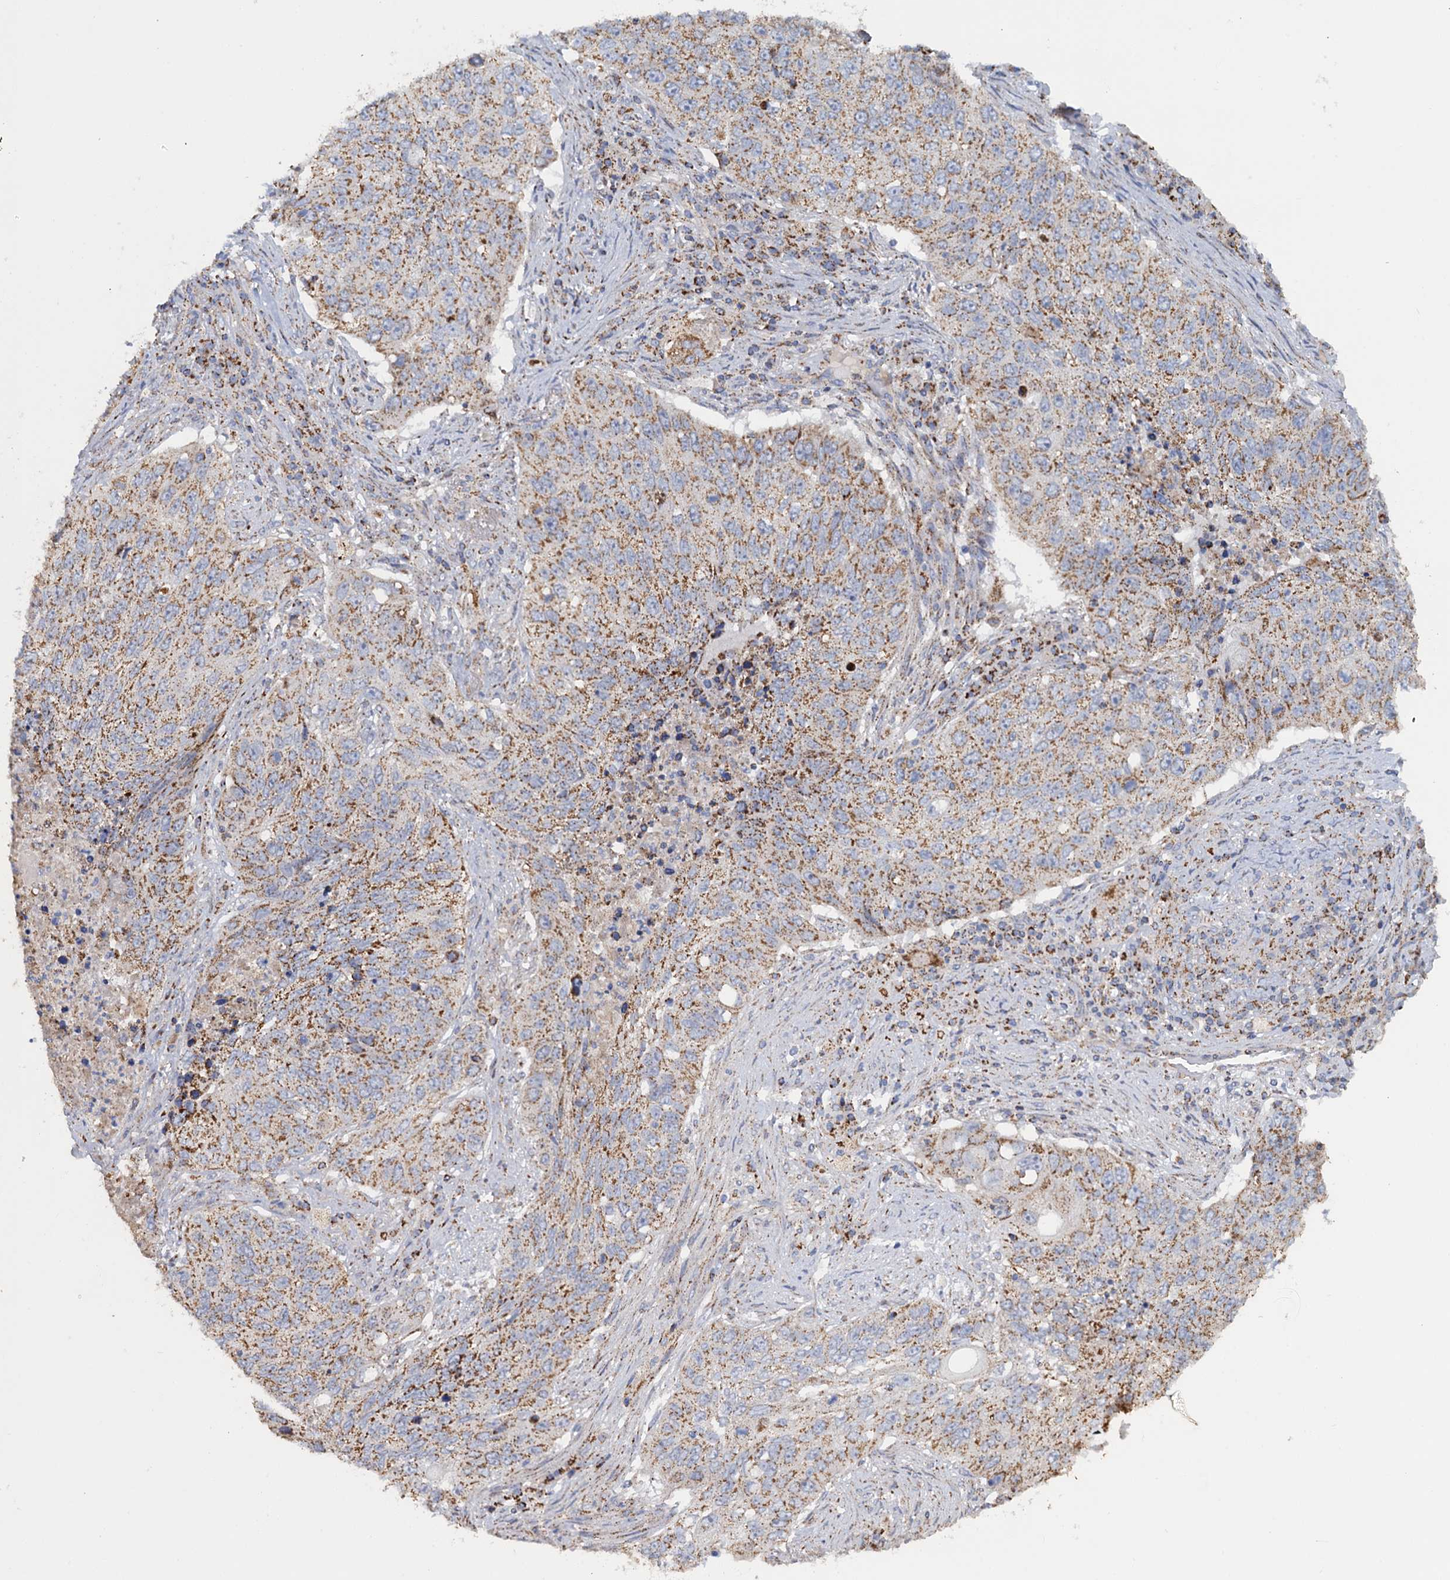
{"staining": {"intensity": "moderate", "quantity": ">75%", "location": "cytoplasmic/membranous"}, "tissue": "lung cancer", "cell_type": "Tumor cells", "image_type": "cancer", "snomed": [{"axis": "morphology", "description": "Squamous cell carcinoma, NOS"}, {"axis": "topography", "description": "Lung"}], "caption": "High-magnification brightfield microscopy of lung squamous cell carcinoma stained with DAB (3,3'-diaminobenzidine) (brown) and counterstained with hematoxylin (blue). tumor cells exhibit moderate cytoplasmic/membranous expression is present in approximately>75% of cells. The staining was performed using DAB, with brown indicating positive protein expression. Nuclei are stained blue with hematoxylin.", "gene": "GTPBP3", "patient": {"sex": "female", "age": 63}}